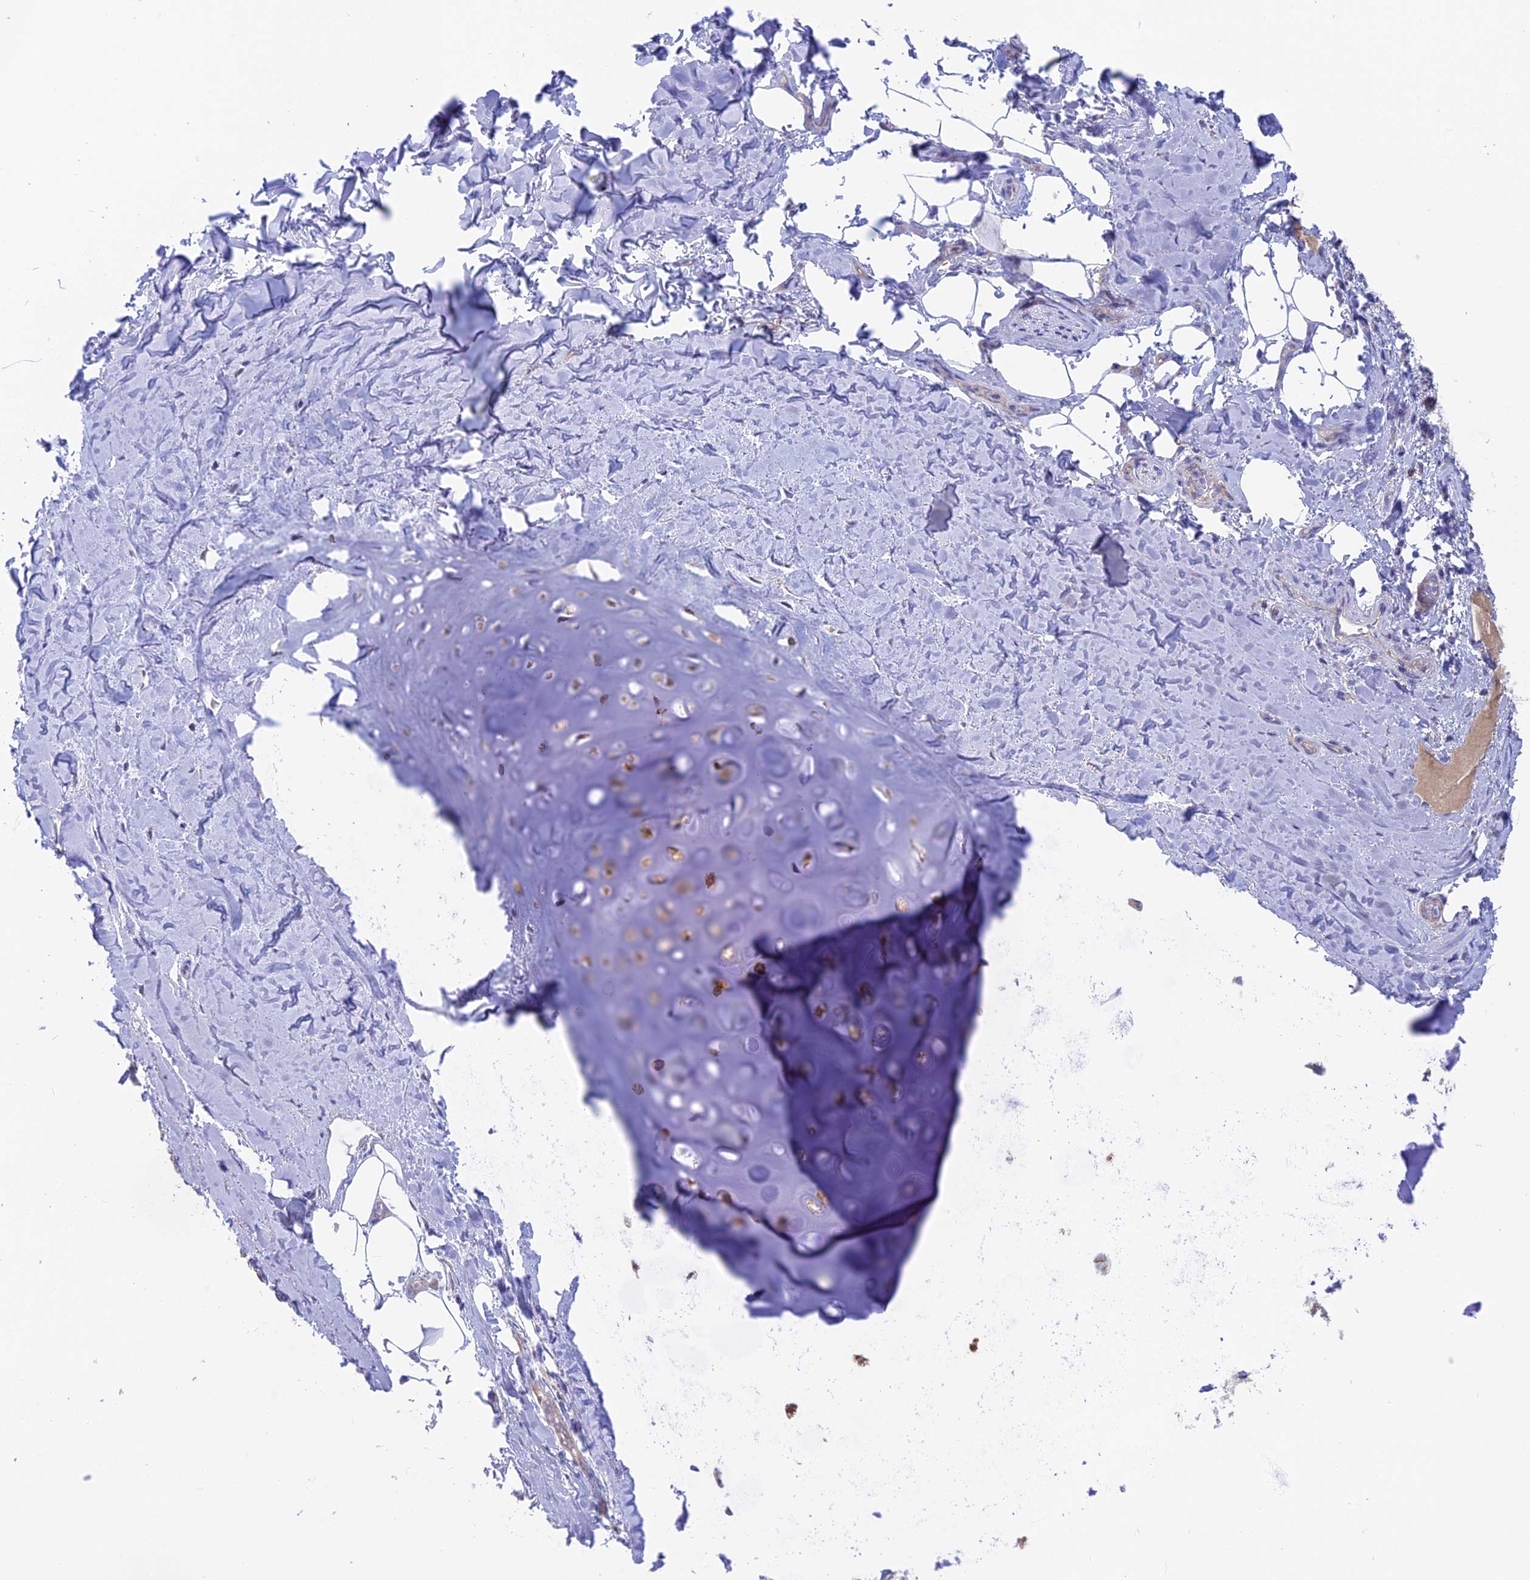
{"staining": {"intensity": "negative", "quantity": "none", "location": "none"}, "tissue": "adipose tissue", "cell_type": "Adipocytes", "image_type": "normal", "snomed": [{"axis": "morphology", "description": "Normal tissue, NOS"}, {"axis": "topography", "description": "Lymph node"}, {"axis": "topography", "description": "Cartilage tissue"}, {"axis": "topography", "description": "Bronchus"}], "caption": "Immunohistochemistry (IHC) image of unremarkable human adipose tissue stained for a protein (brown), which demonstrates no expression in adipocytes.", "gene": "LZTFL1", "patient": {"sex": "male", "age": 63}}